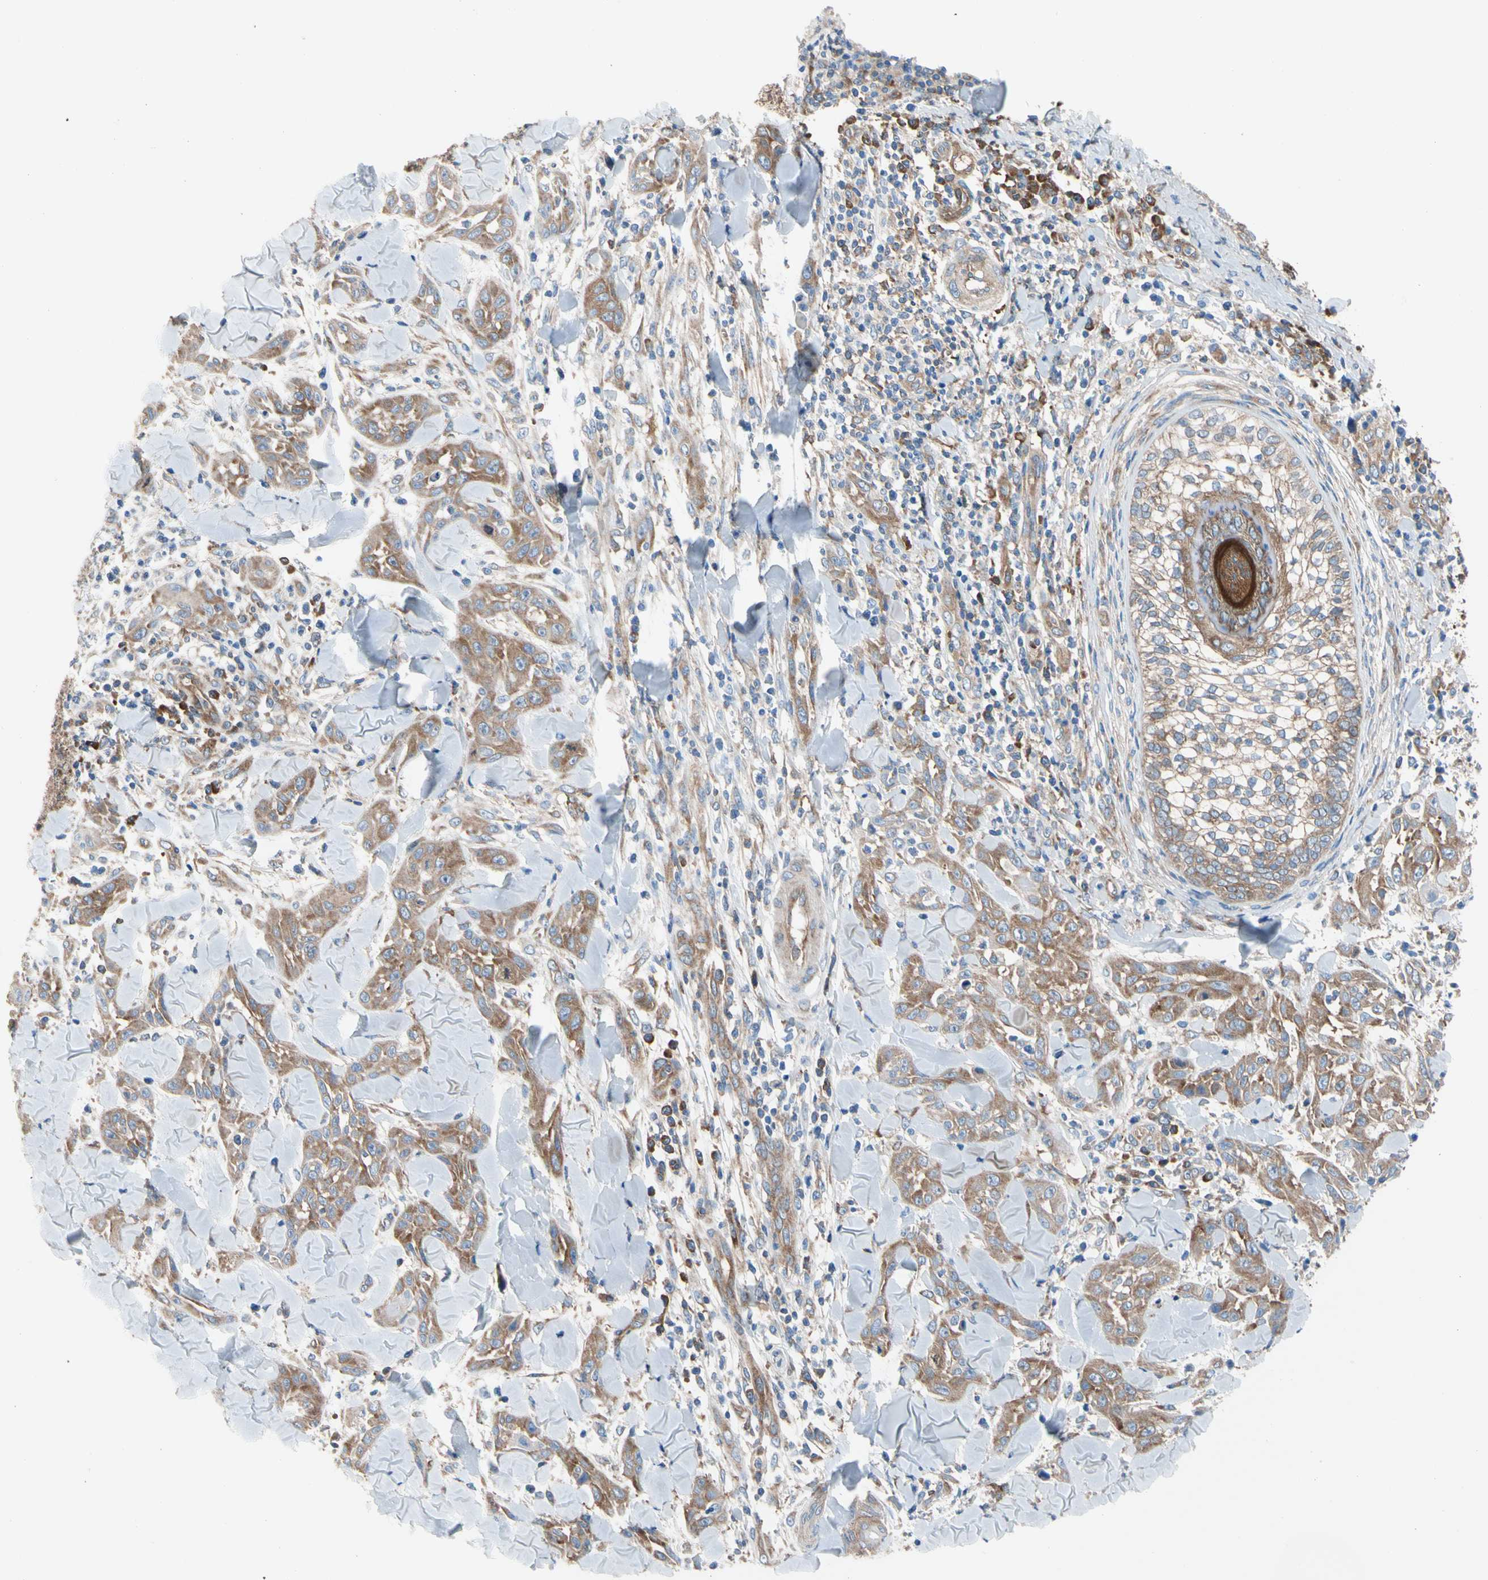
{"staining": {"intensity": "moderate", "quantity": ">75%", "location": "cytoplasmic/membranous"}, "tissue": "skin cancer", "cell_type": "Tumor cells", "image_type": "cancer", "snomed": [{"axis": "morphology", "description": "Squamous cell carcinoma, NOS"}, {"axis": "topography", "description": "Skin"}], "caption": "Skin squamous cell carcinoma stained for a protein (brown) exhibits moderate cytoplasmic/membranous positive expression in approximately >75% of tumor cells.", "gene": "GPHN", "patient": {"sex": "male", "age": 24}}